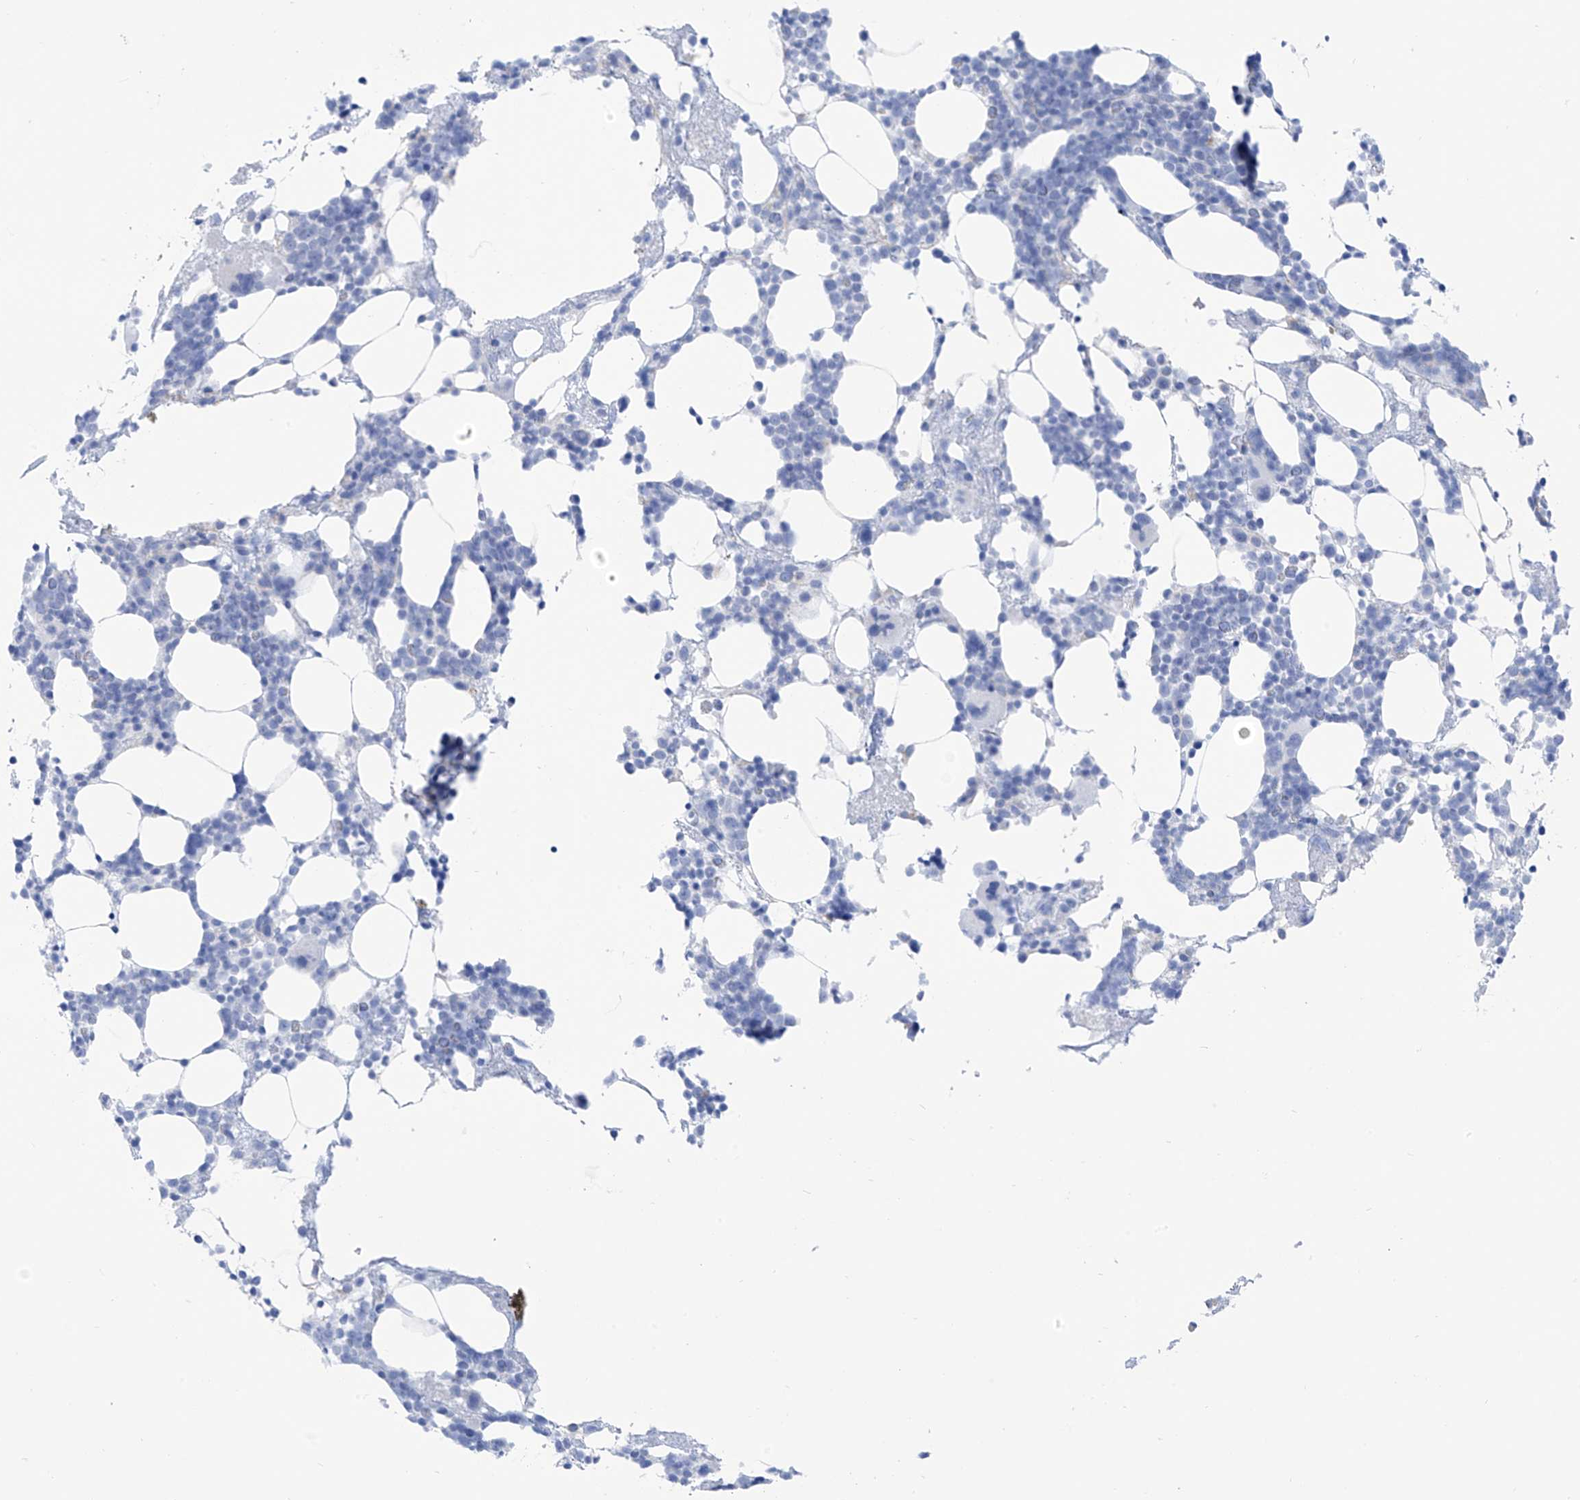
{"staining": {"intensity": "negative", "quantity": "none", "location": "none"}, "tissue": "bone marrow", "cell_type": "Hematopoietic cells", "image_type": "normal", "snomed": [{"axis": "morphology", "description": "Normal tissue, NOS"}, {"axis": "topography", "description": "Bone marrow"}], "caption": "This is an IHC histopathology image of normal human bone marrow. There is no positivity in hematopoietic cells.", "gene": "RCN2", "patient": {"sex": "male", "age": 58}}